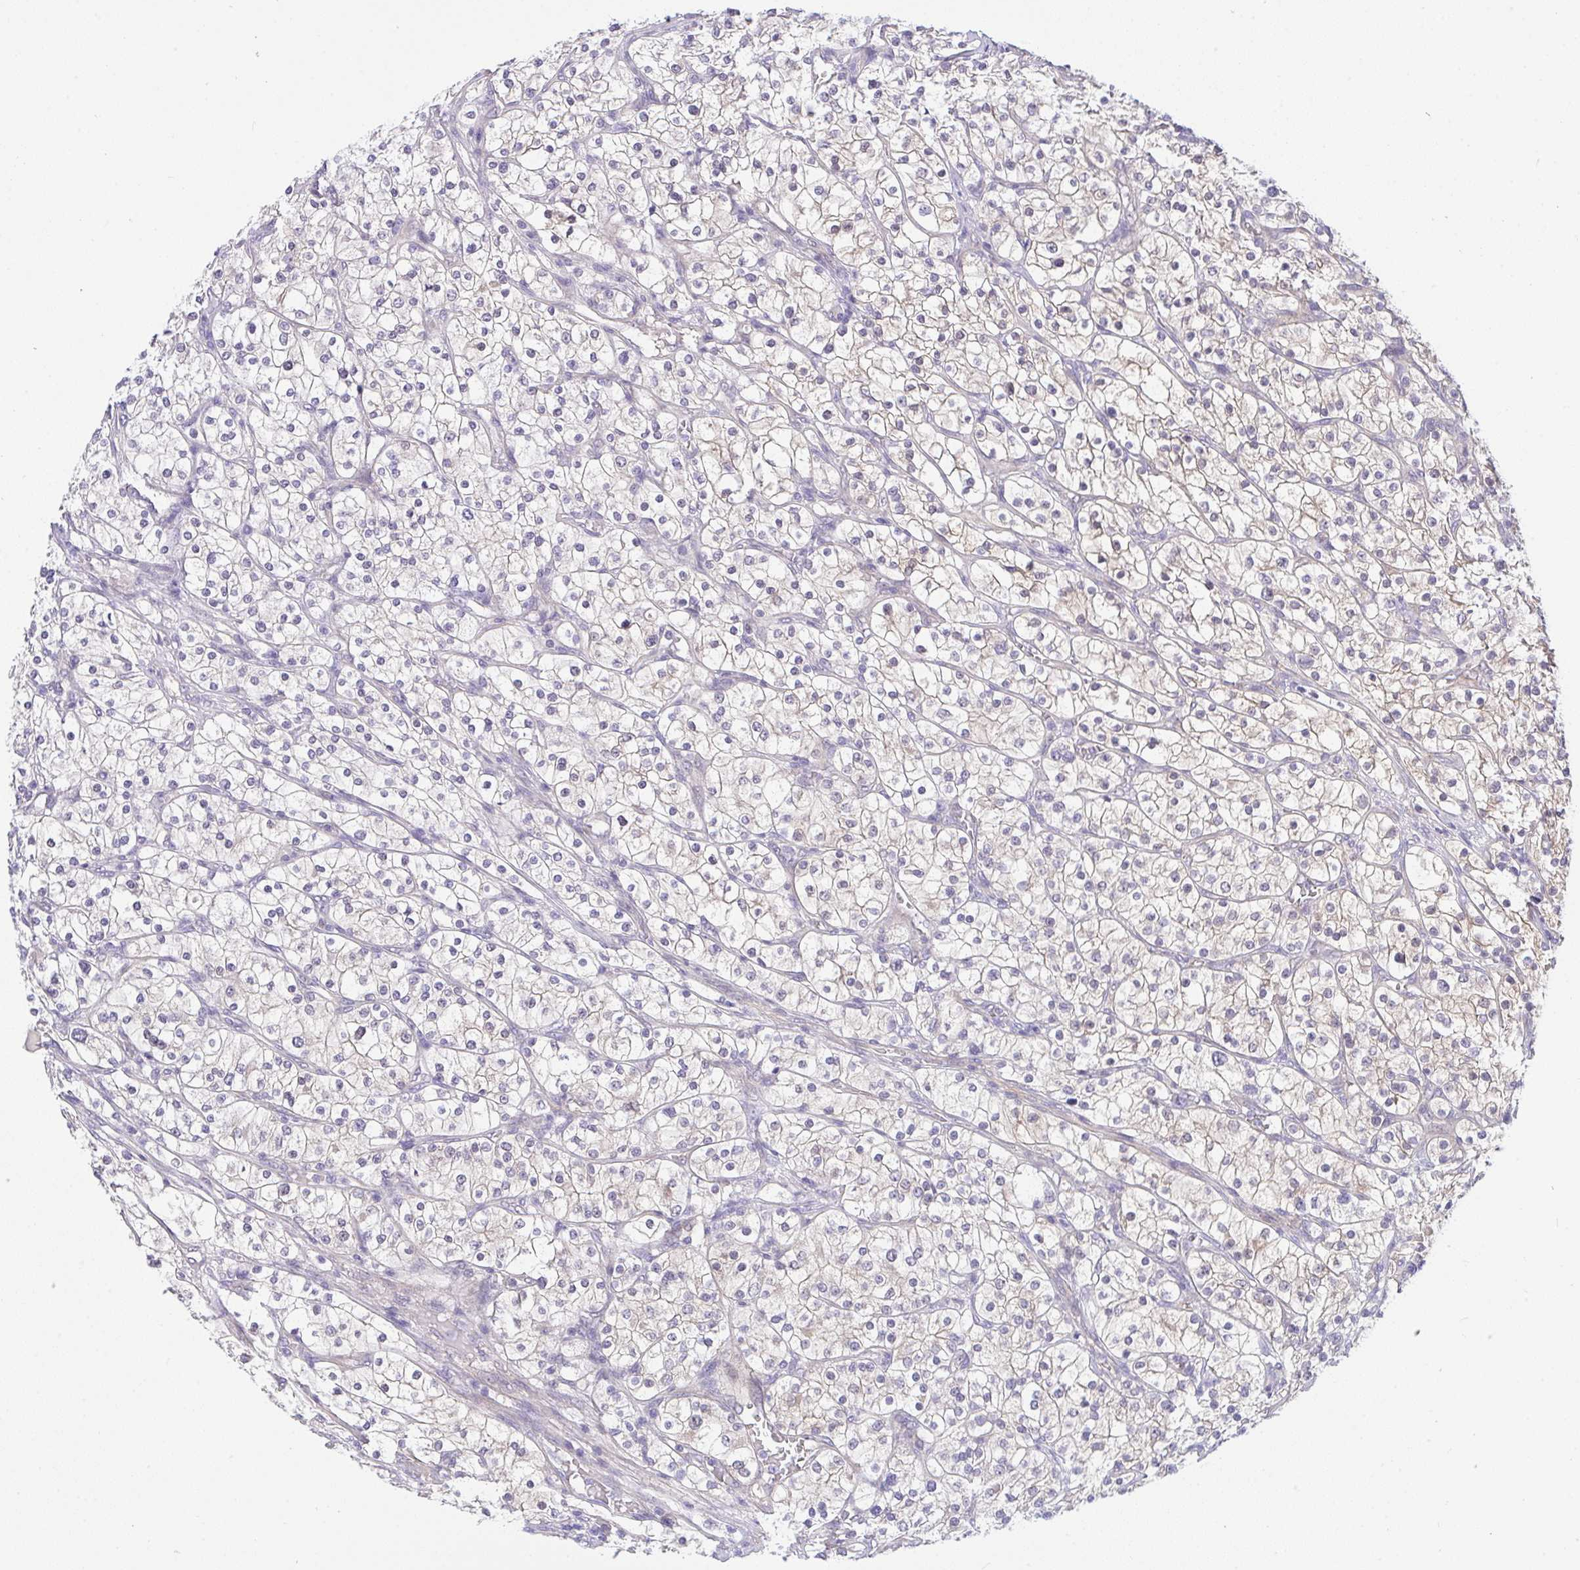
{"staining": {"intensity": "weak", "quantity": "<25%", "location": "cytoplasmic/membranous"}, "tissue": "renal cancer", "cell_type": "Tumor cells", "image_type": "cancer", "snomed": [{"axis": "morphology", "description": "Adenocarcinoma, NOS"}, {"axis": "topography", "description": "Kidney"}], "caption": "The image reveals no staining of tumor cells in renal cancer.", "gene": "HOXD12", "patient": {"sex": "male", "age": 80}}